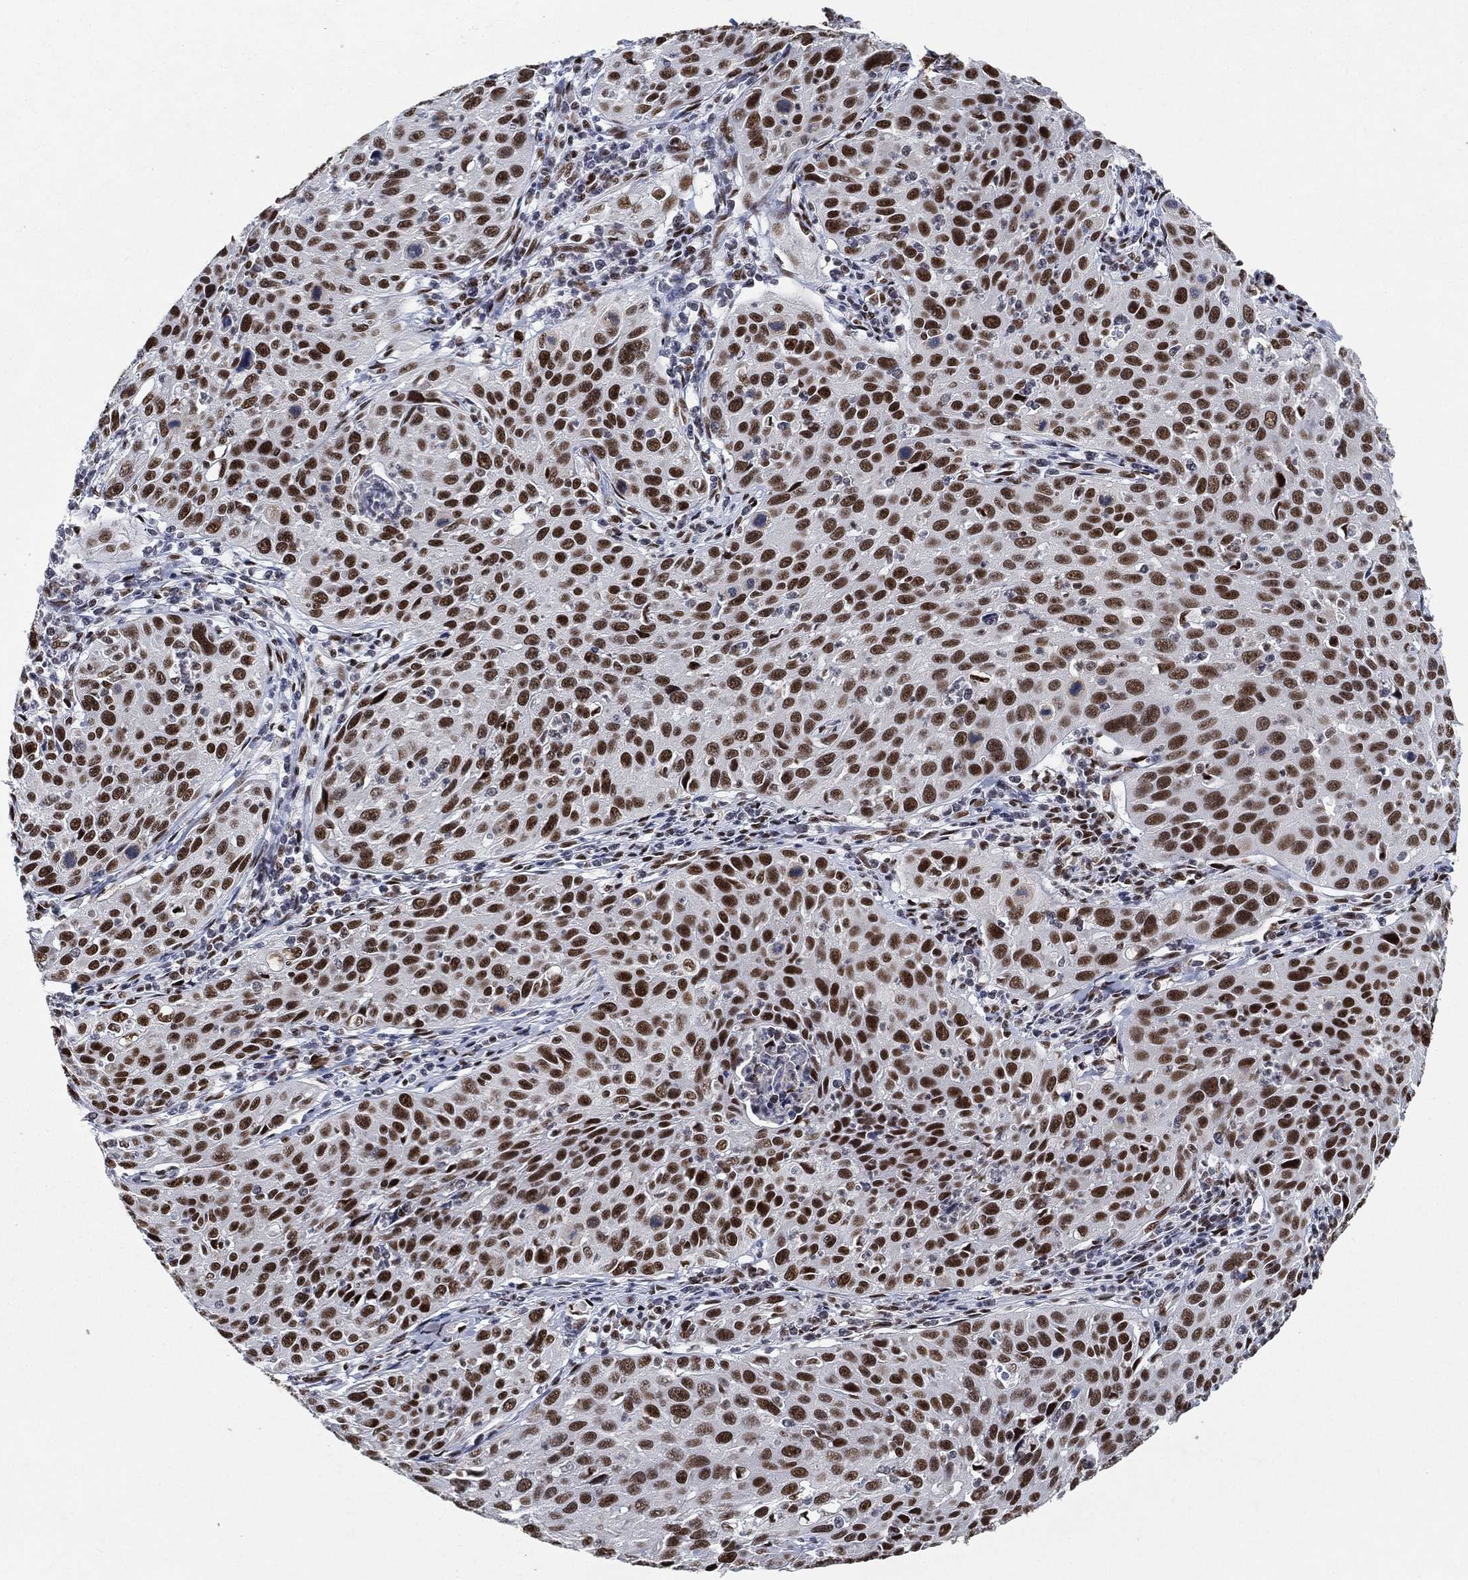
{"staining": {"intensity": "strong", "quantity": ">75%", "location": "nuclear"}, "tissue": "cervical cancer", "cell_type": "Tumor cells", "image_type": "cancer", "snomed": [{"axis": "morphology", "description": "Squamous cell carcinoma, NOS"}, {"axis": "topography", "description": "Cervix"}], "caption": "Brown immunohistochemical staining in squamous cell carcinoma (cervical) reveals strong nuclear positivity in about >75% of tumor cells. The protein is stained brown, and the nuclei are stained in blue (DAB IHC with brightfield microscopy, high magnification).", "gene": "DDX27", "patient": {"sex": "female", "age": 26}}